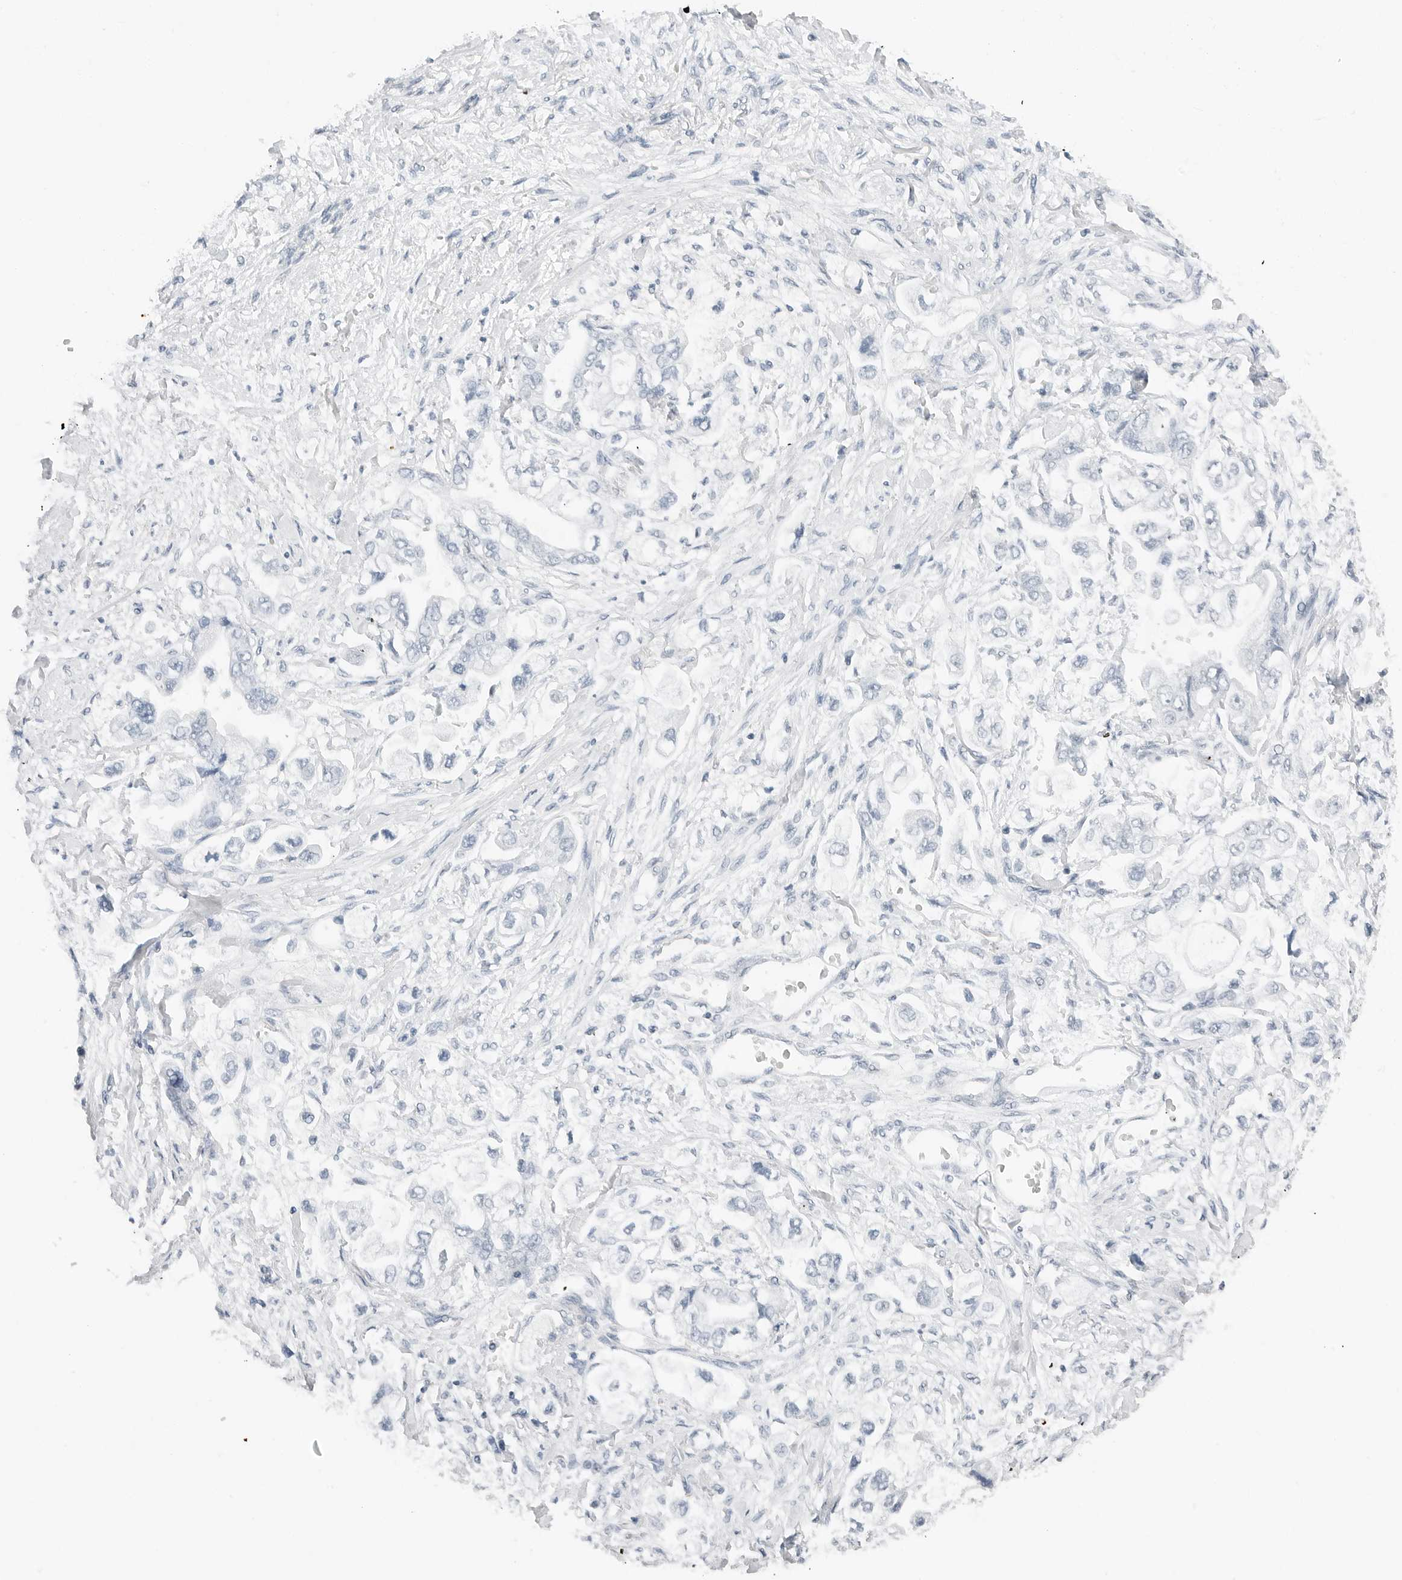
{"staining": {"intensity": "negative", "quantity": "none", "location": "none"}, "tissue": "stomach cancer", "cell_type": "Tumor cells", "image_type": "cancer", "snomed": [{"axis": "morphology", "description": "Adenocarcinoma, NOS"}, {"axis": "topography", "description": "Stomach"}], "caption": "A photomicrograph of human stomach cancer is negative for staining in tumor cells.", "gene": "NTMT2", "patient": {"sex": "male", "age": 62}}